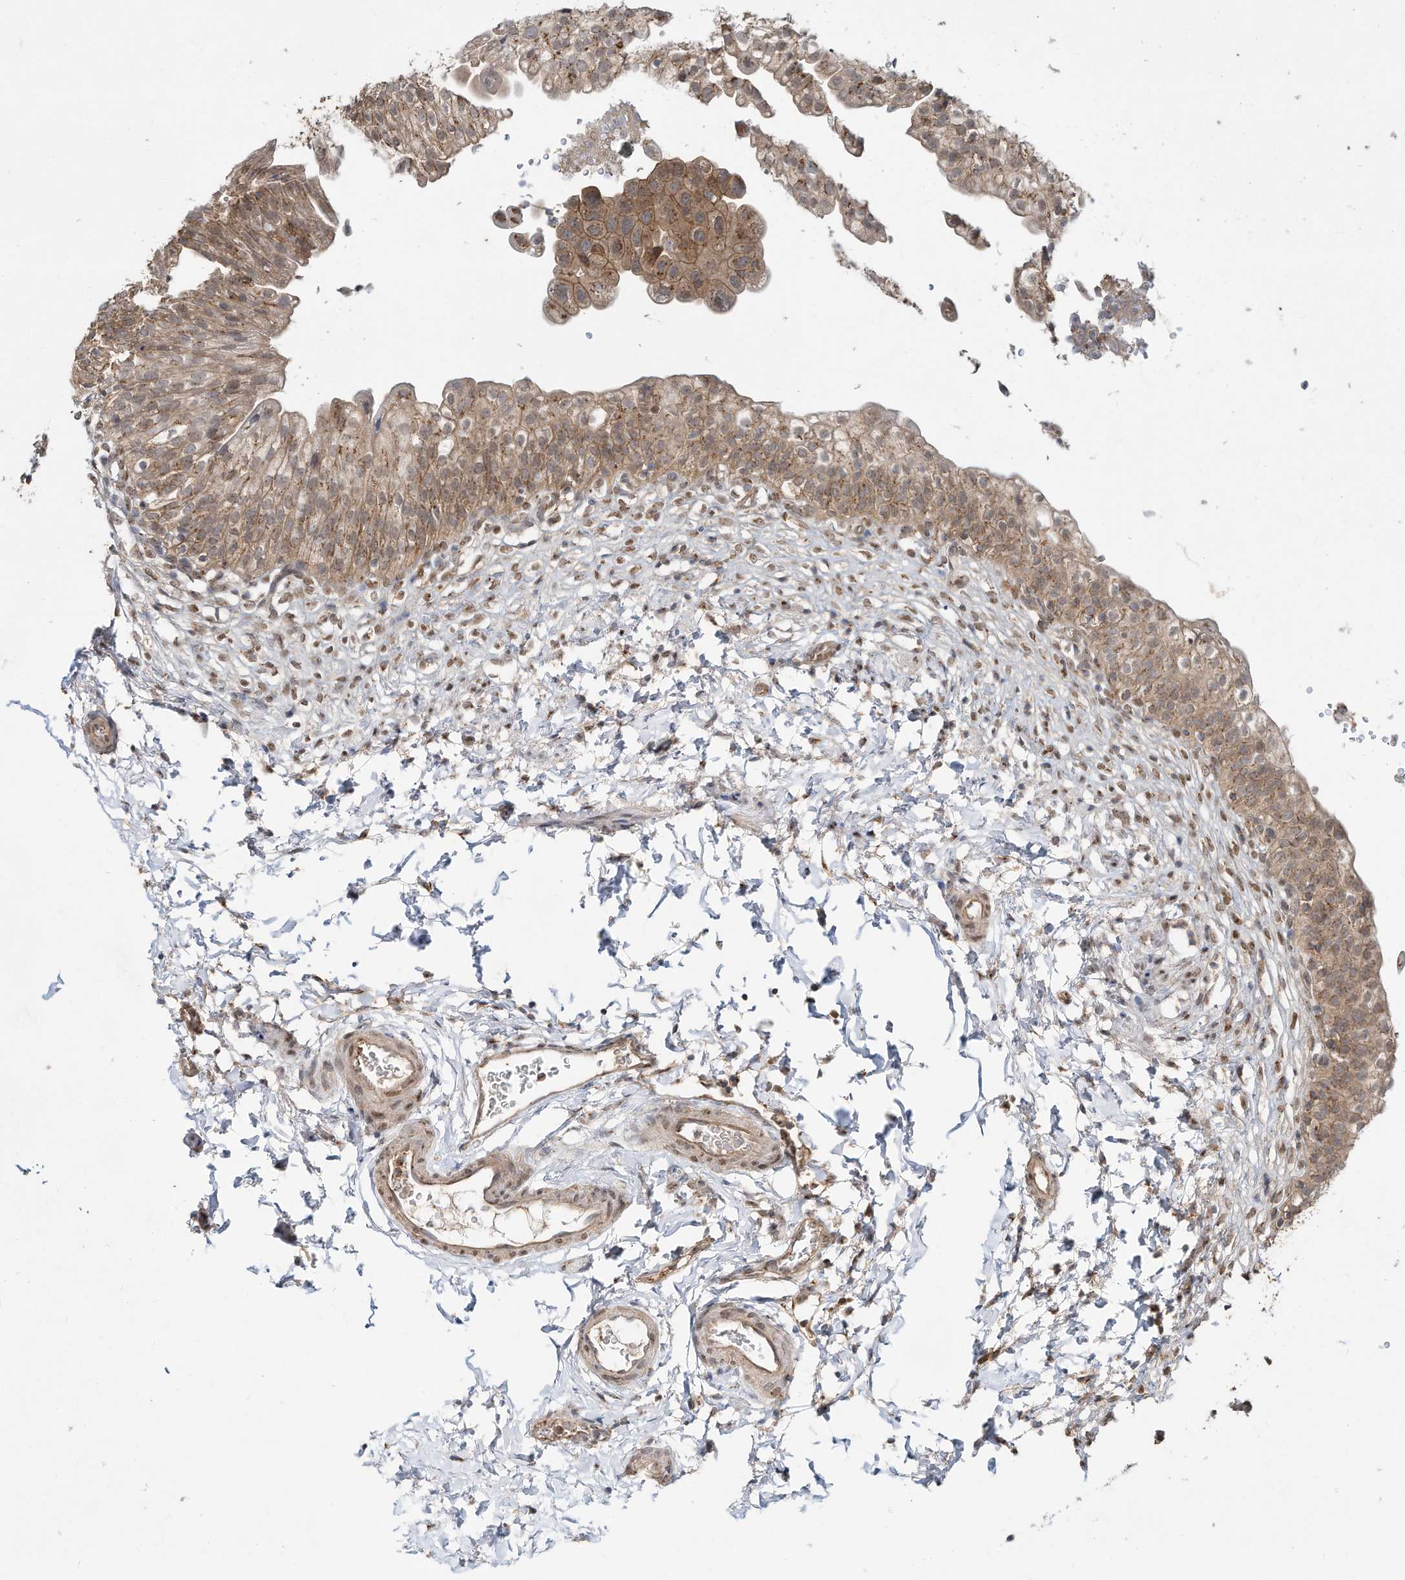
{"staining": {"intensity": "moderate", "quantity": ">75%", "location": "cytoplasmic/membranous"}, "tissue": "urinary bladder", "cell_type": "Urothelial cells", "image_type": "normal", "snomed": [{"axis": "morphology", "description": "Normal tissue, NOS"}, {"axis": "topography", "description": "Urinary bladder"}], "caption": "Unremarkable urinary bladder was stained to show a protein in brown. There is medium levels of moderate cytoplasmic/membranous expression in about >75% of urothelial cells.", "gene": "CUX1", "patient": {"sex": "male", "age": 55}}